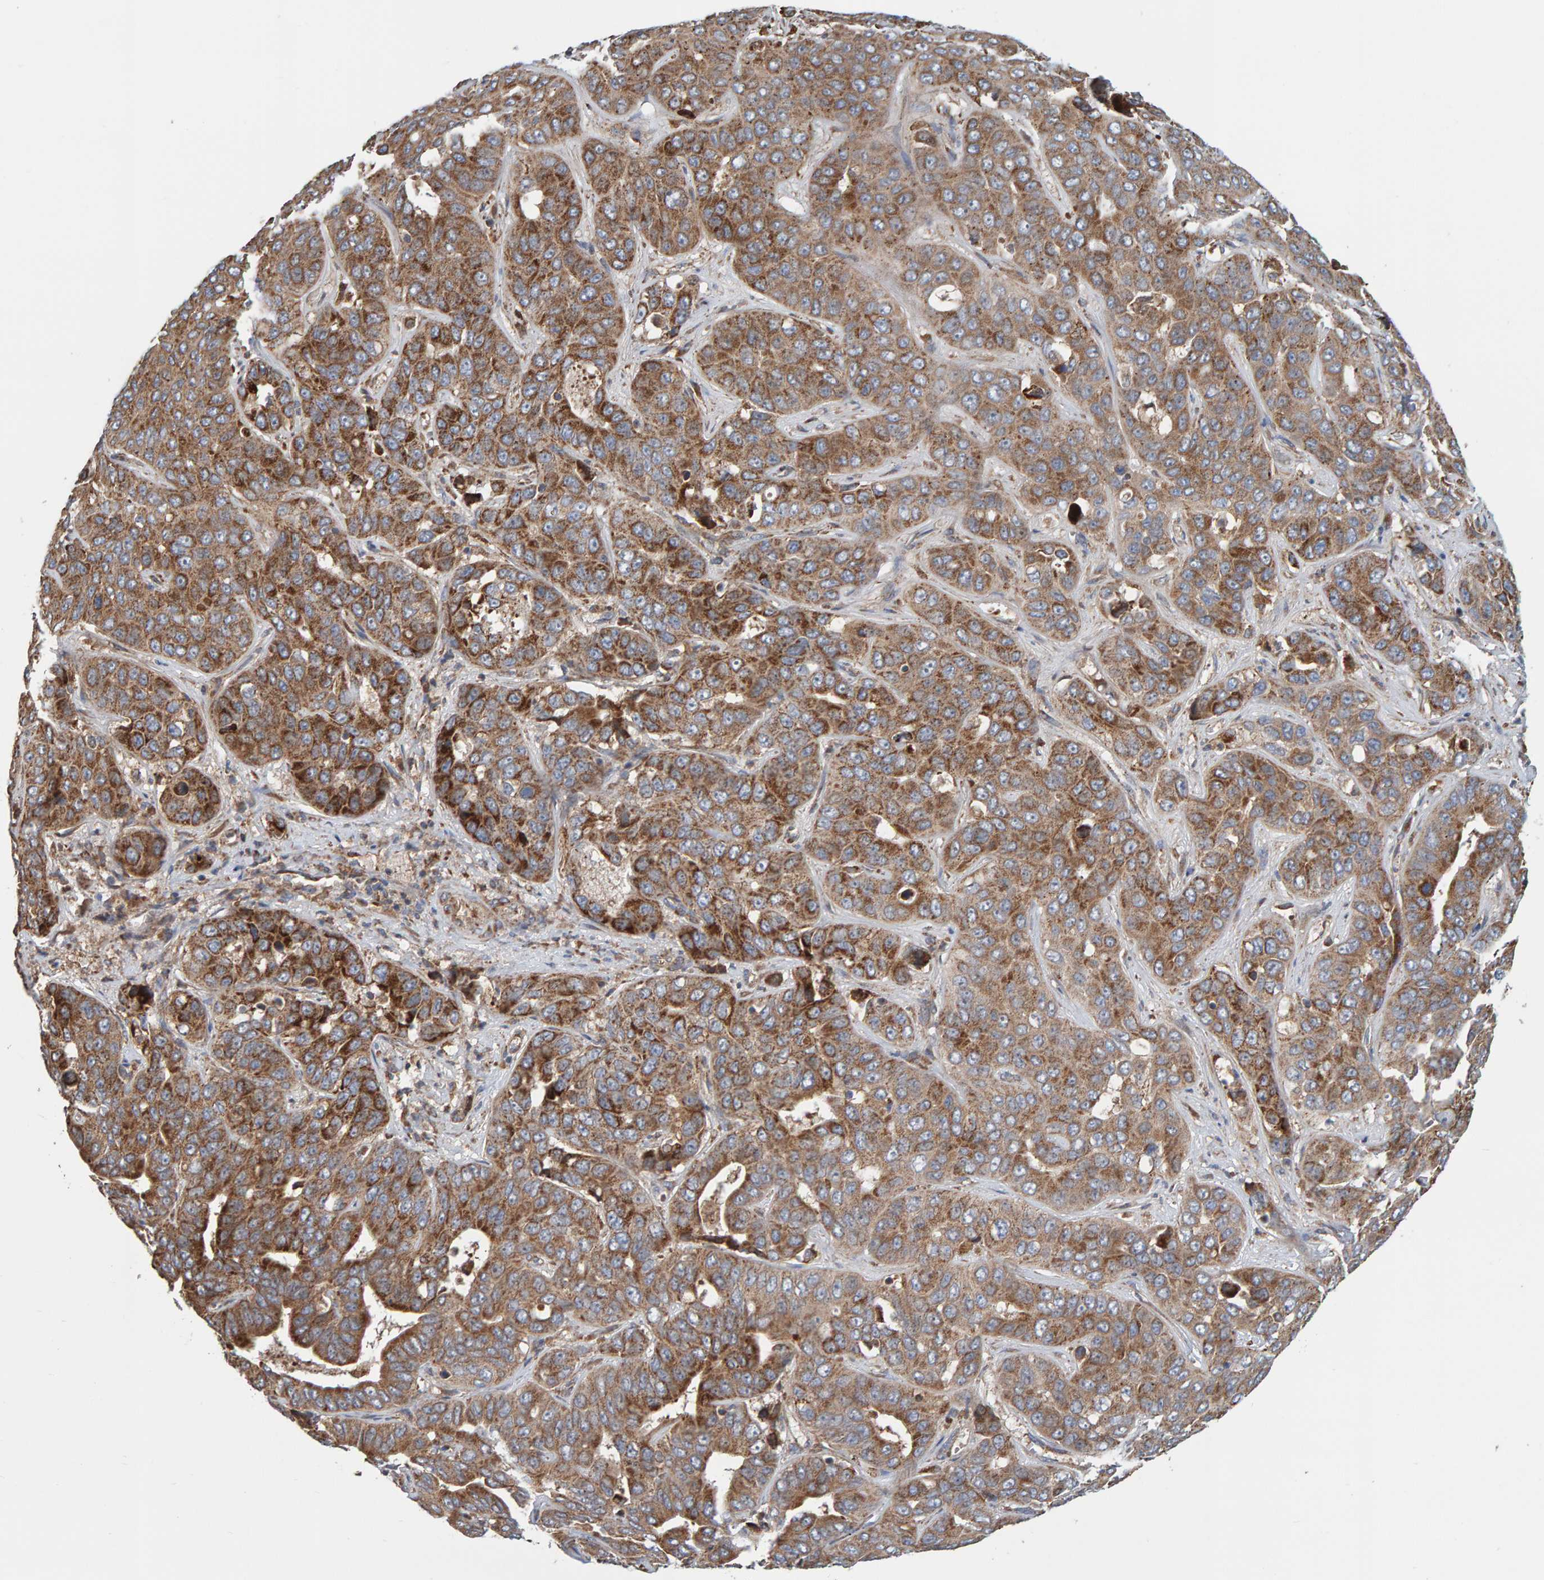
{"staining": {"intensity": "strong", "quantity": ">75%", "location": "cytoplasmic/membranous"}, "tissue": "liver cancer", "cell_type": "Tumor cells", "image_type": "cancer", "snomed": [{"axis": "morphology", "description": "Cholangiocarcinoma"}, {"axis": "topography", "description": "Liver"}], "caption": "Protein expression analysis of liver cholangiocarcinoma reveals strong cytoplasmic/membranous staining in about >75% of tumor cells. (Brightfield microscopy of DAB IHC at high magnification).", "gene": "MRPL45", "patient": {"sex": "female", "age": 52}}